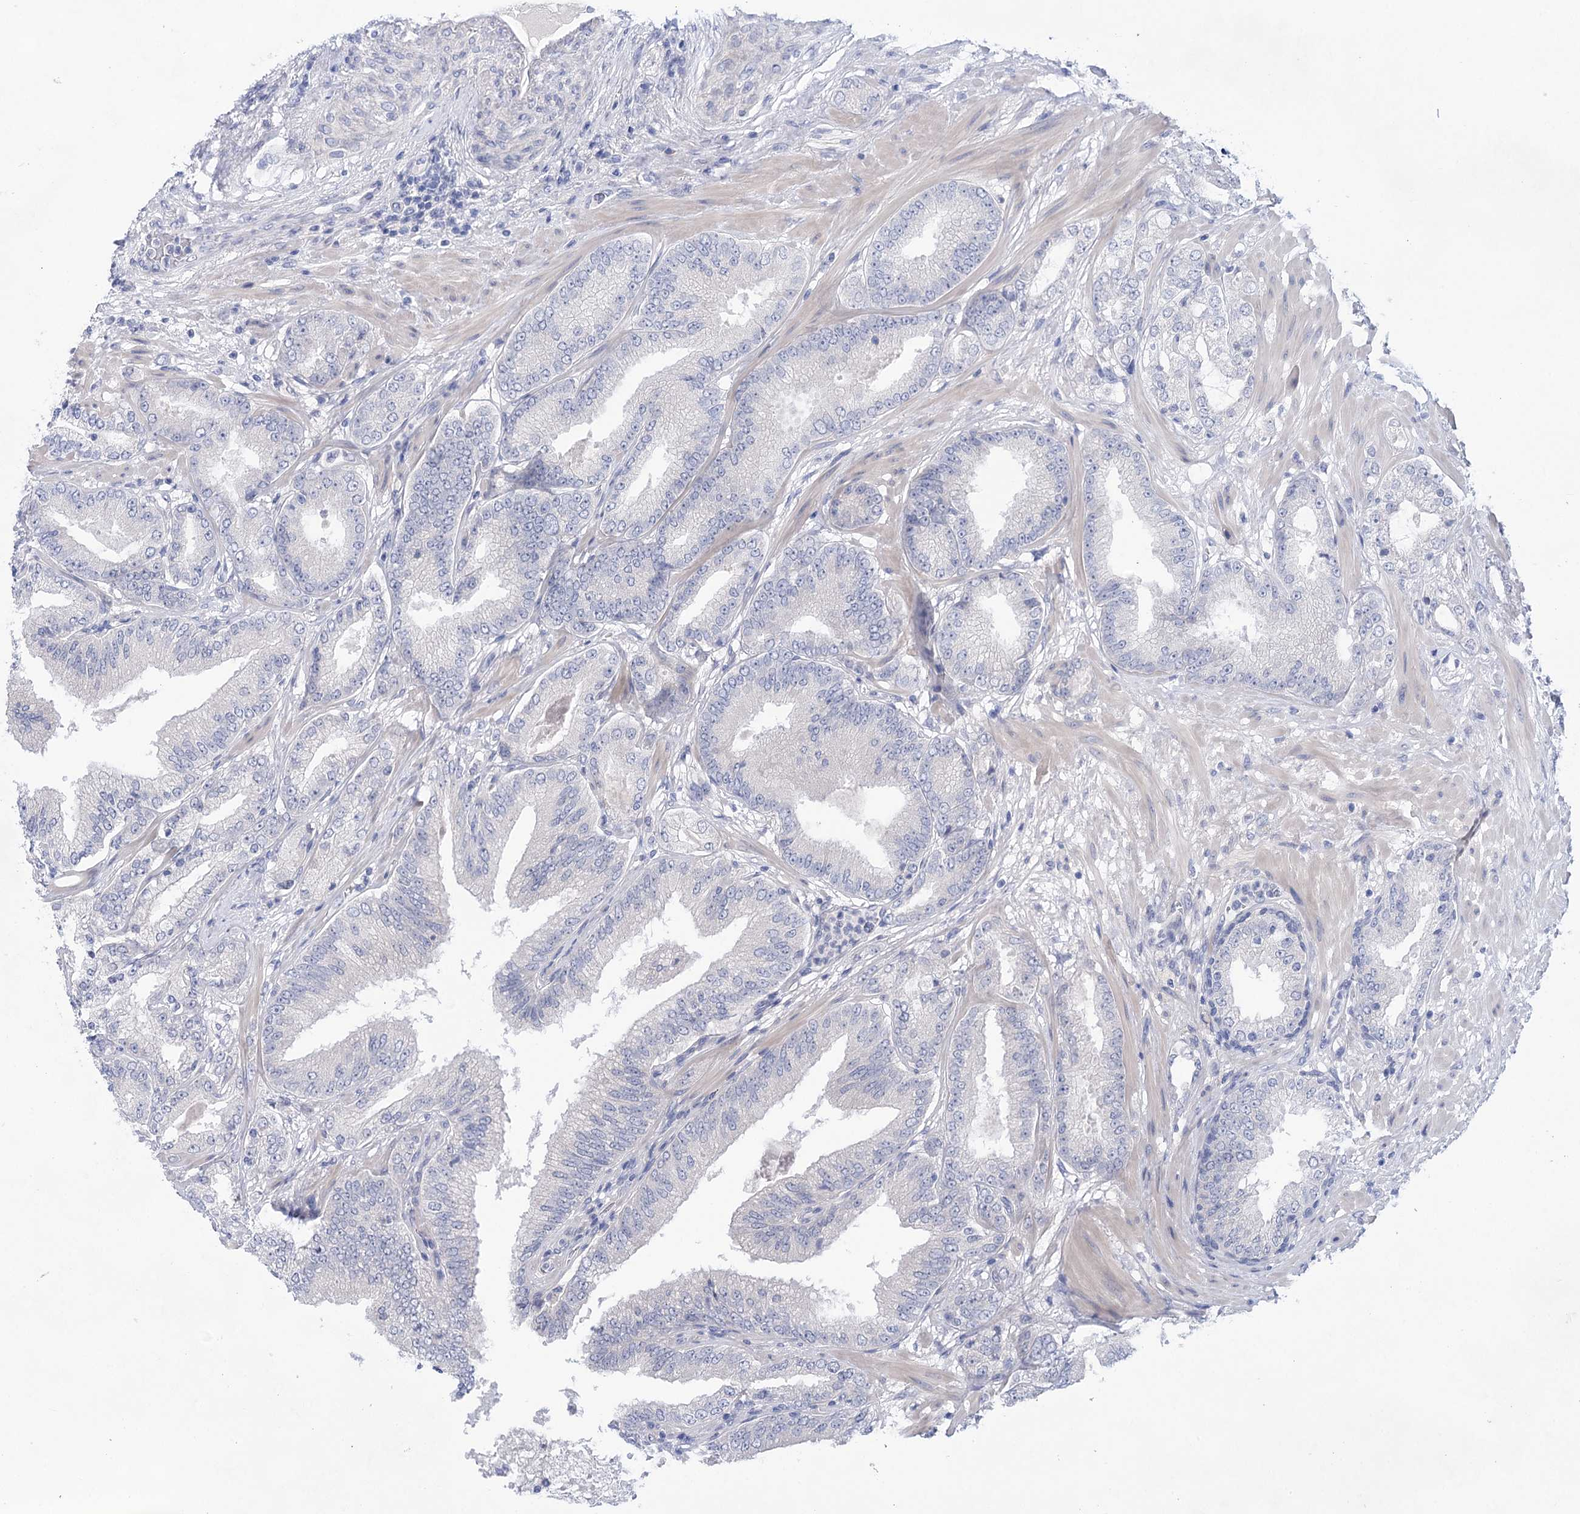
{"staining": {"intensity": "negative", "quantity": "none", "location": "none"}, "tissue": "prostate cancer", "cell_type": "Tumor cells", "image_type": "cancer", "snomed": [{"axis": "morphology", "description": "Adenocarcinoma, High grade"}, {"axis": "topography", "description": "Prostate"}], "caption": "IHC image of neoplastic tissue: prostate cancer (adenocarcinoma (high-grade)) stained with DAB (3,3'-diaminobenzidine) shows no significant protein positivity in tumor cells. The staining was performed using DAB to visualize the protein expression in brown, while the nuclei were stained in blue with hematoxylin (Magnification: 20x).", "gene": "LALBA", "patient": {"sex": "male", "age": 64}}